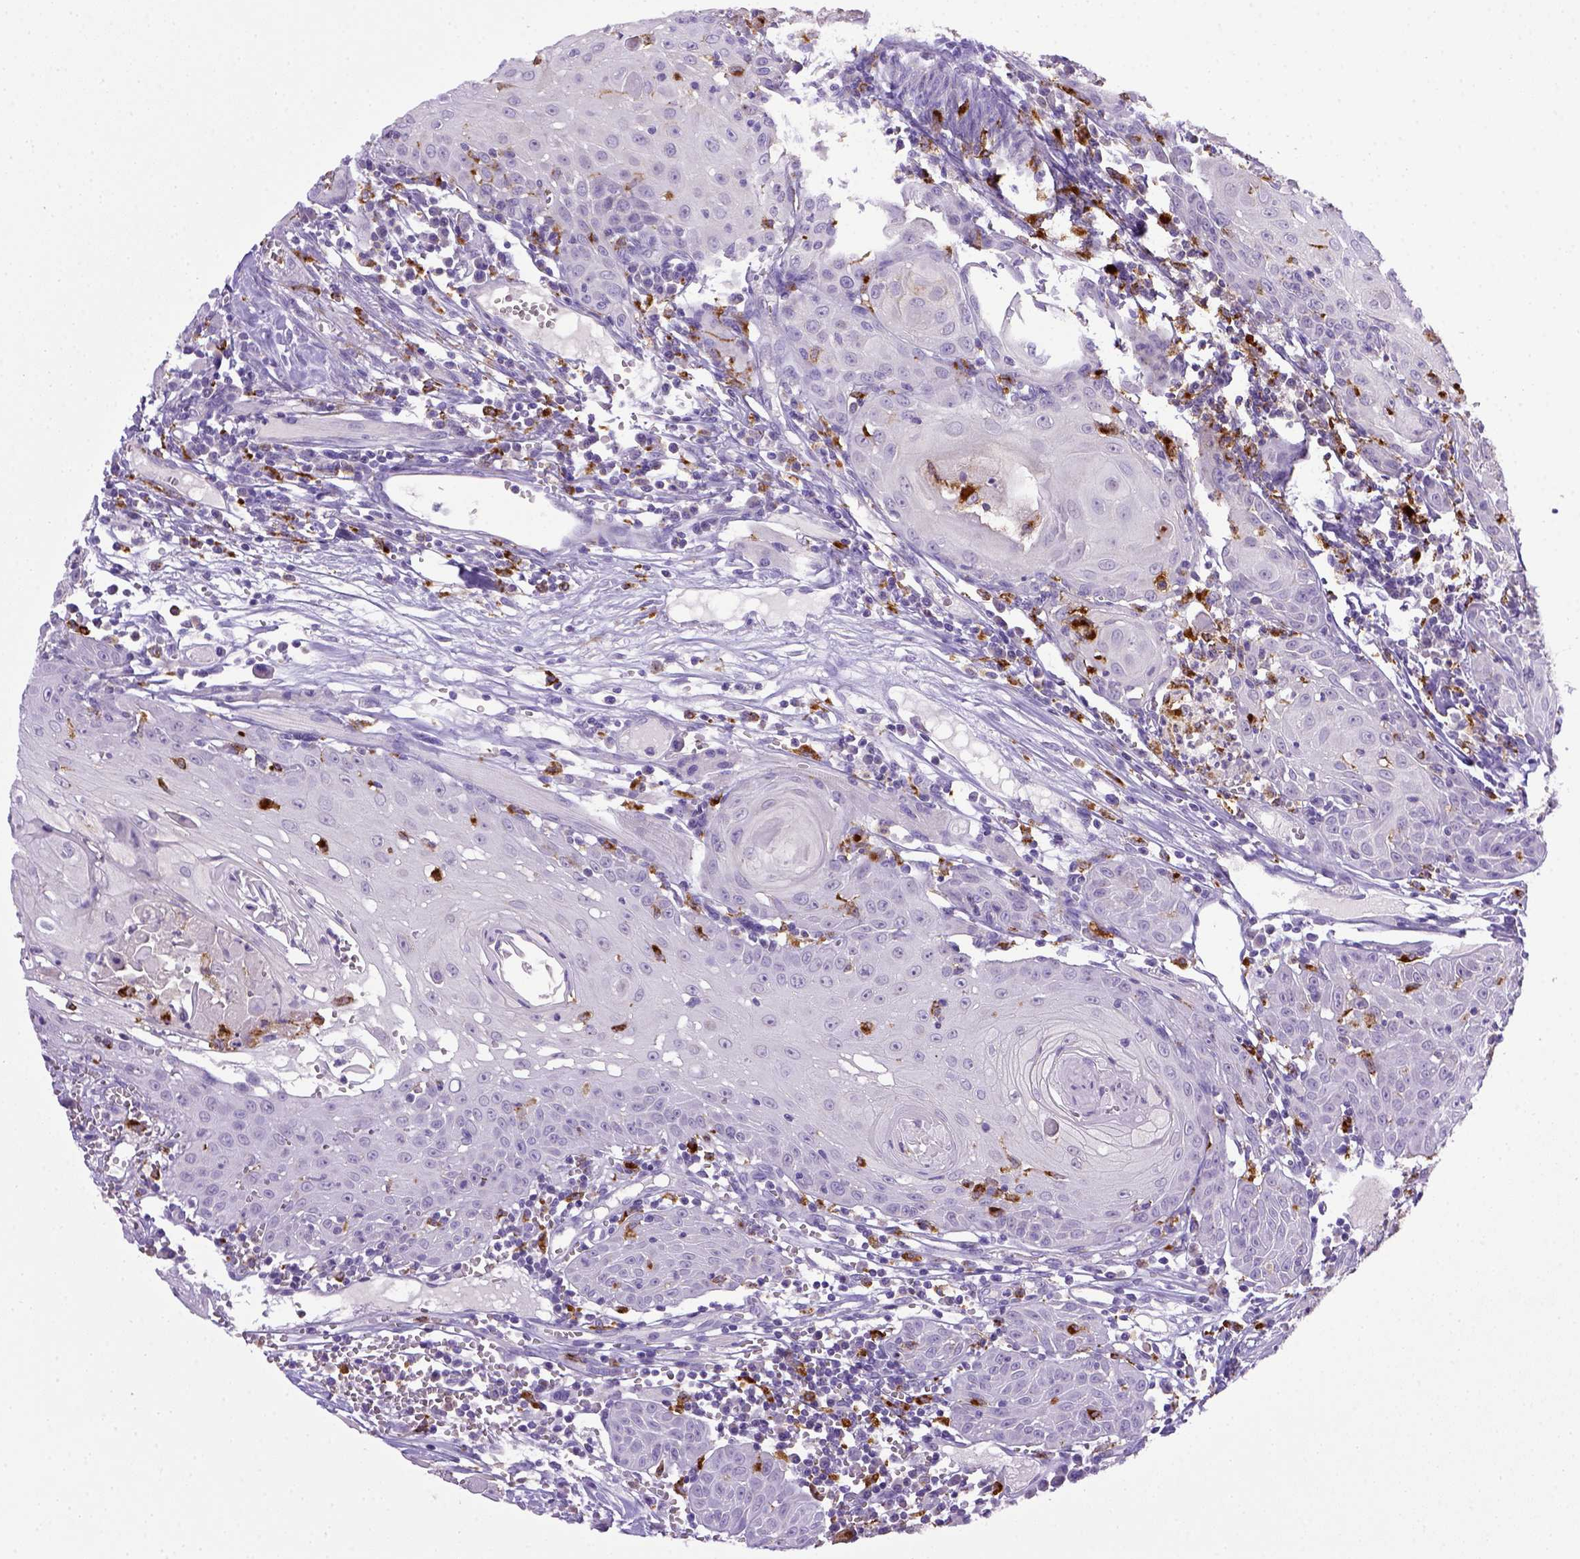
{"staining": {"intensity": "negative", "quantity": "none", "location": "none"}, "tissue": "head and neck cancer", "cell_type": "Tumor cells", "image_type": "cancer", "snomed": [{"axis": "morphology", "description": "Squamous cell carcinoma, NOS"}, {"axis": "topography", "description": "Head-Neck"}], "caption": "Tumor cells show no significant staining in head and neck cancer (squamous cell carcinoma).", "gene": "CD68", "patient": {"sex": "female", "age": 80}}